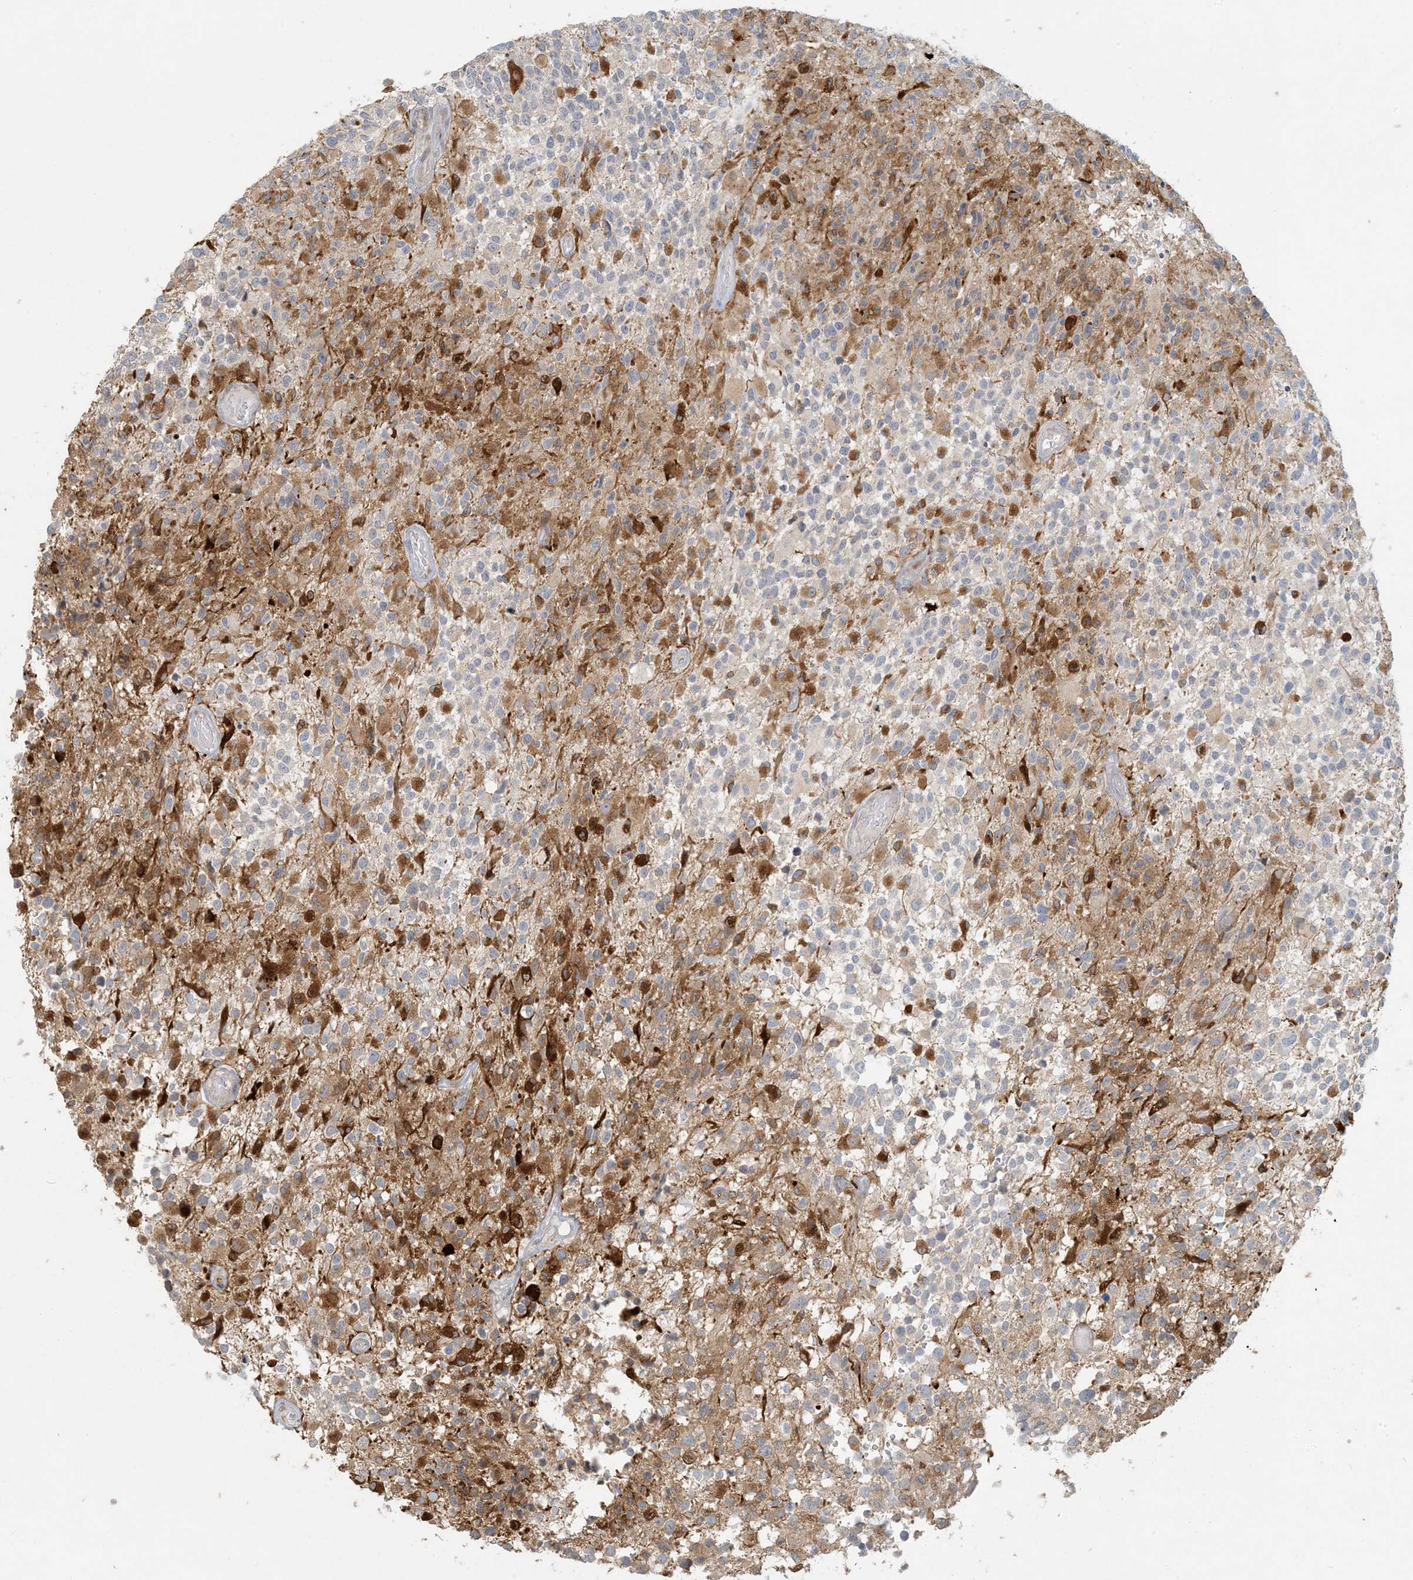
{"staining": {"intensity": "moderate", "quantity": "25%-75%", "location": "cytoplasmic/membranous"}, "tissue": "glioma", "cell_type": "Tumor cells", "image_type": "cancer", "snomed": [{"axis": "morphology", "description": "Glioma, malignant, High grade"}, {"axis": "morphology", "description": "Glioblastoma, NOS"}, {"axis": "topography", "description": "Brain"}], "caption": "There is medium levels of moderate cytoplasmic/membranous expression in tumor cells of glioma, as demonstrated by immunohistochemical staining (brown color).", "gene": "BCORL1", "patient": {"sex": "male", "age": 60}}